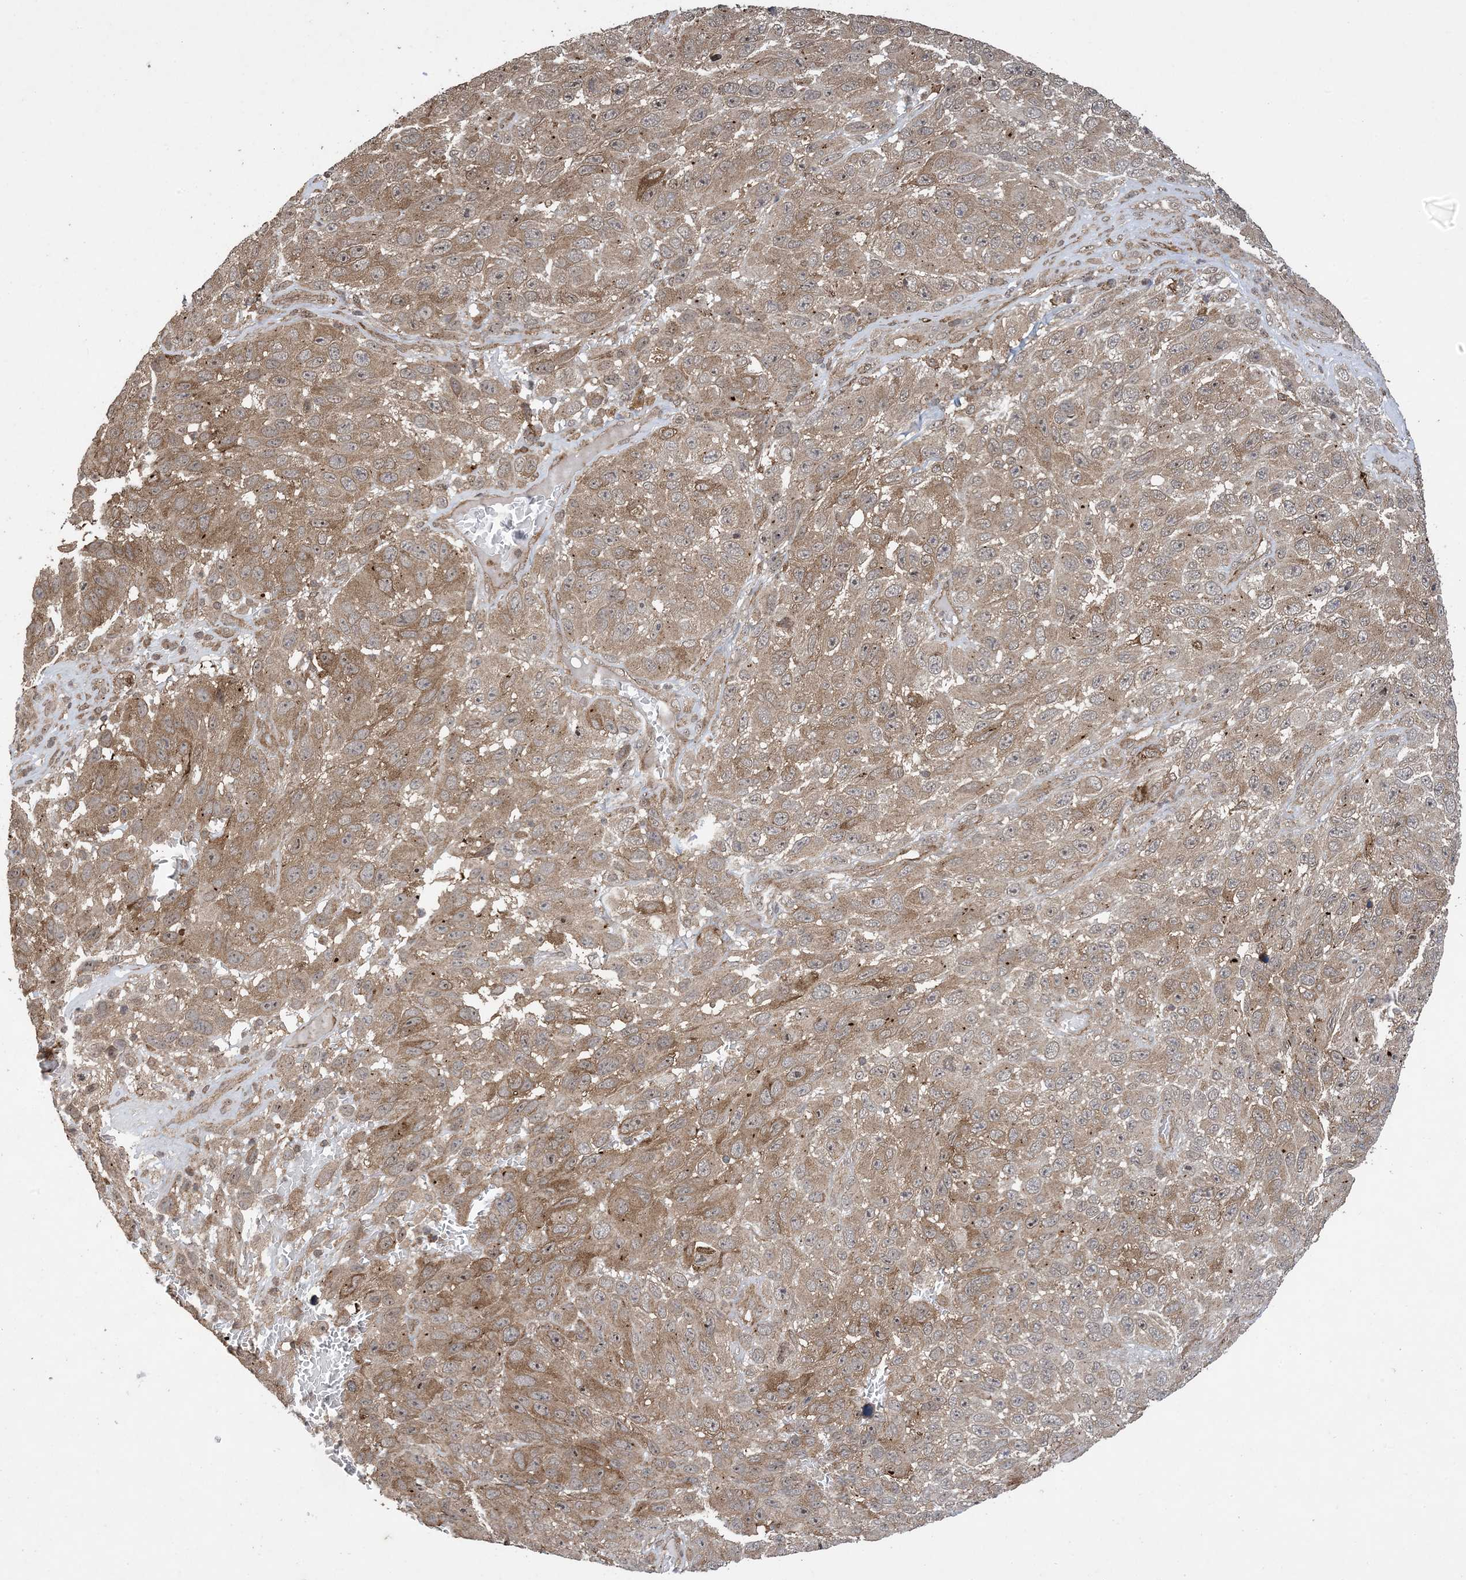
{"staining": {"intensity": "weak", "quantity": ">75%", "location": "cytoplasmic/membranous"}, "tissue": "melanoma", "cell_type": "Tumor cells", "image_type": "cancer", "snomed": [{"axis": "morphology", "description": "Malignant melanoma, NOS"}, {"axis": "topography", "description": "Skin"}], "caption": "Immunohistochemical staining of human malignant melanoma demonstrates low levels of weak cytoplasmic/membranous positivity in about >75% of tumor cells.", "gene": "ZNF511", "patient": {"sex": "female", "age": 96}}